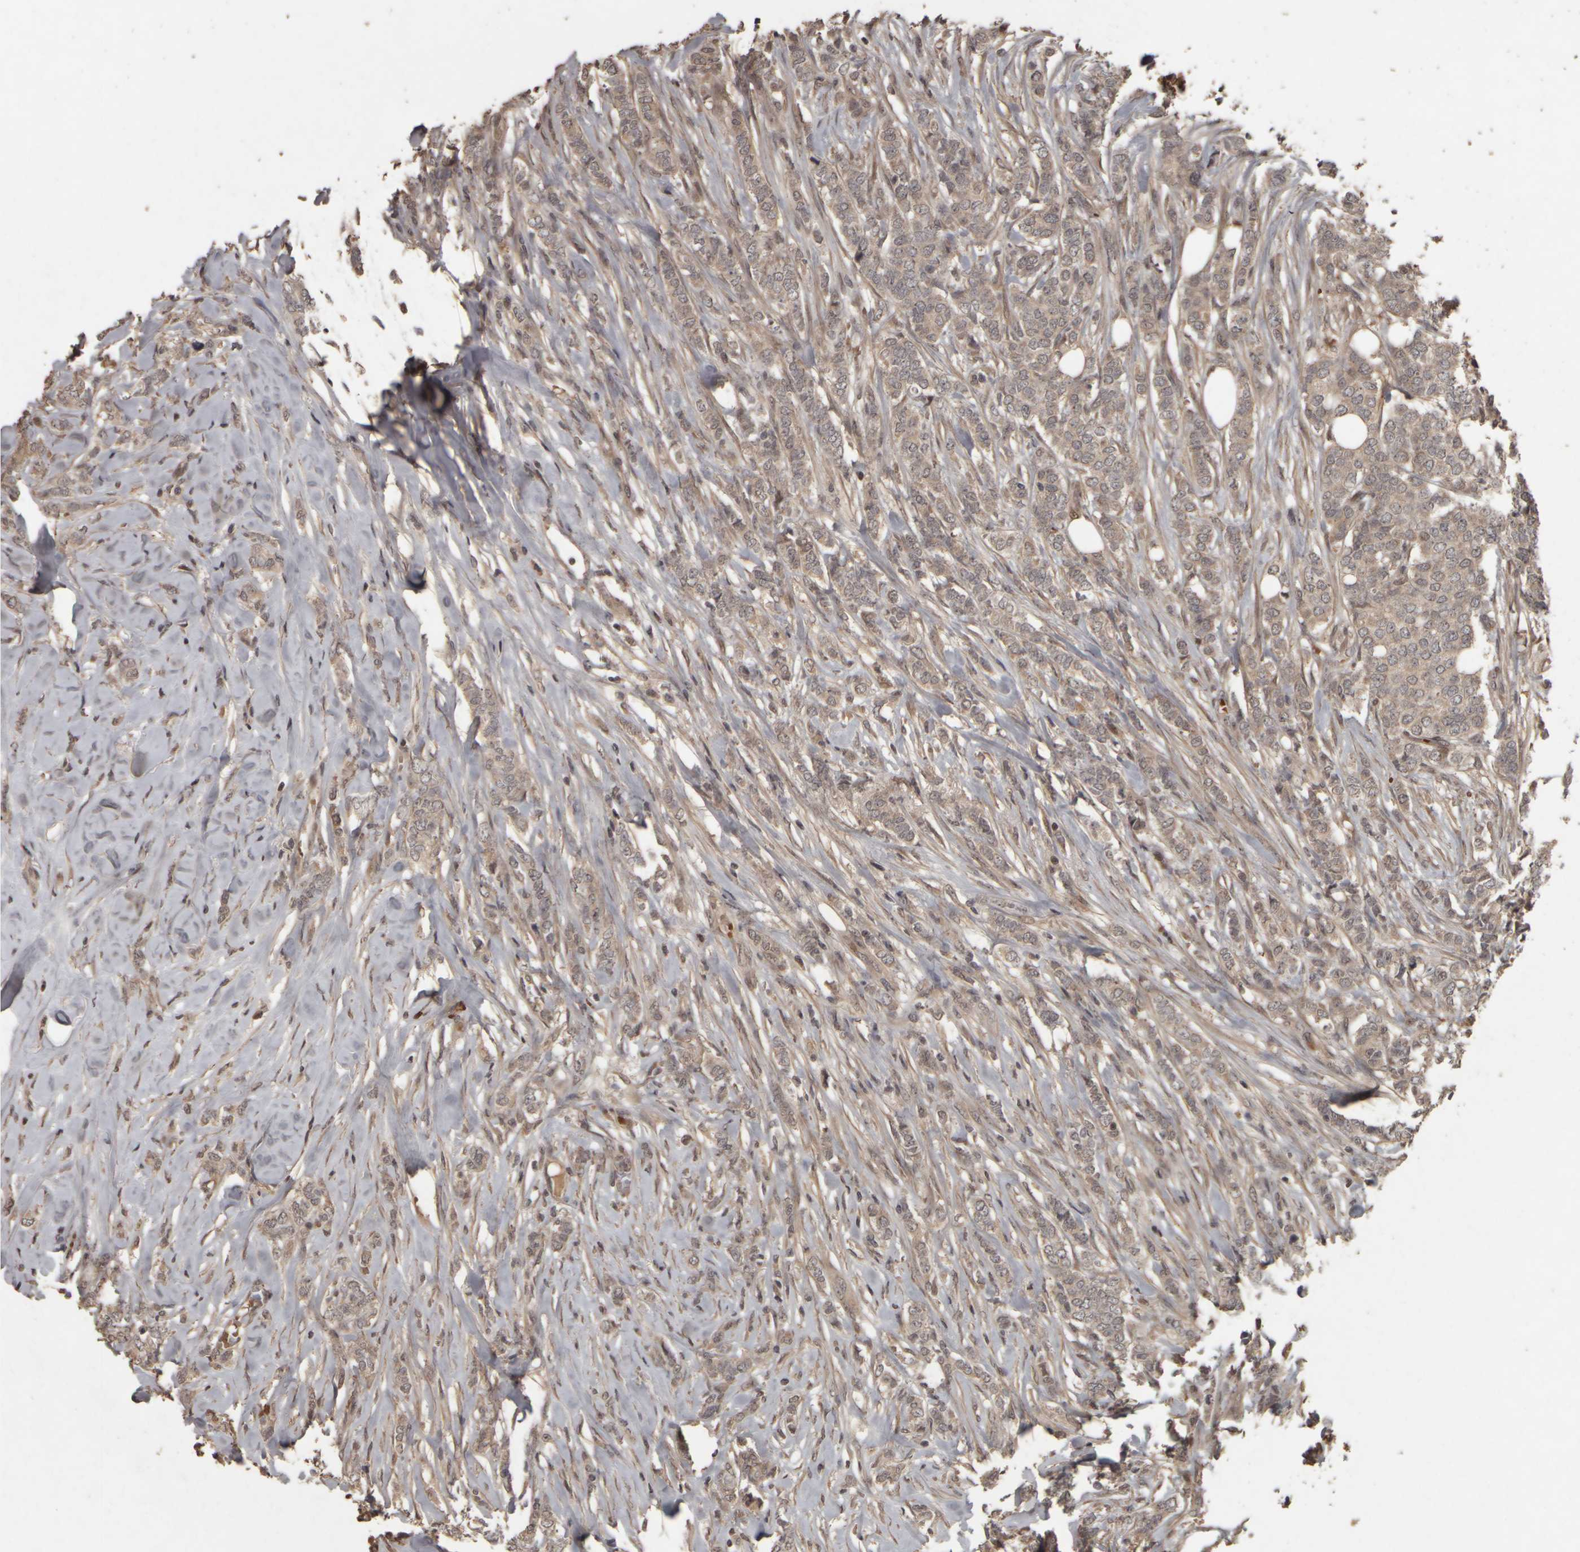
{"staining": {"intensity": "weak", "quantity": ">75%", "location": "cytoplasmic/membranous"}, "tissue": "breast cancer", "cell_type": "Tumor cells", "image_type": "cancer", "snomed": [{"axis": "morphology", "description": "Lobular carcinoma"}, {"axis": "topography", "description": "Skin"}, {"axis": "topography", "description": "Breast"}], "caption": "Brown immunohistochemical staining in breast cancer shows weak cytoplasmic/membranous staining in about >75% of tumor cells.", "gene": "ACO1", "patient": {"sex": "female", "age": 46}}